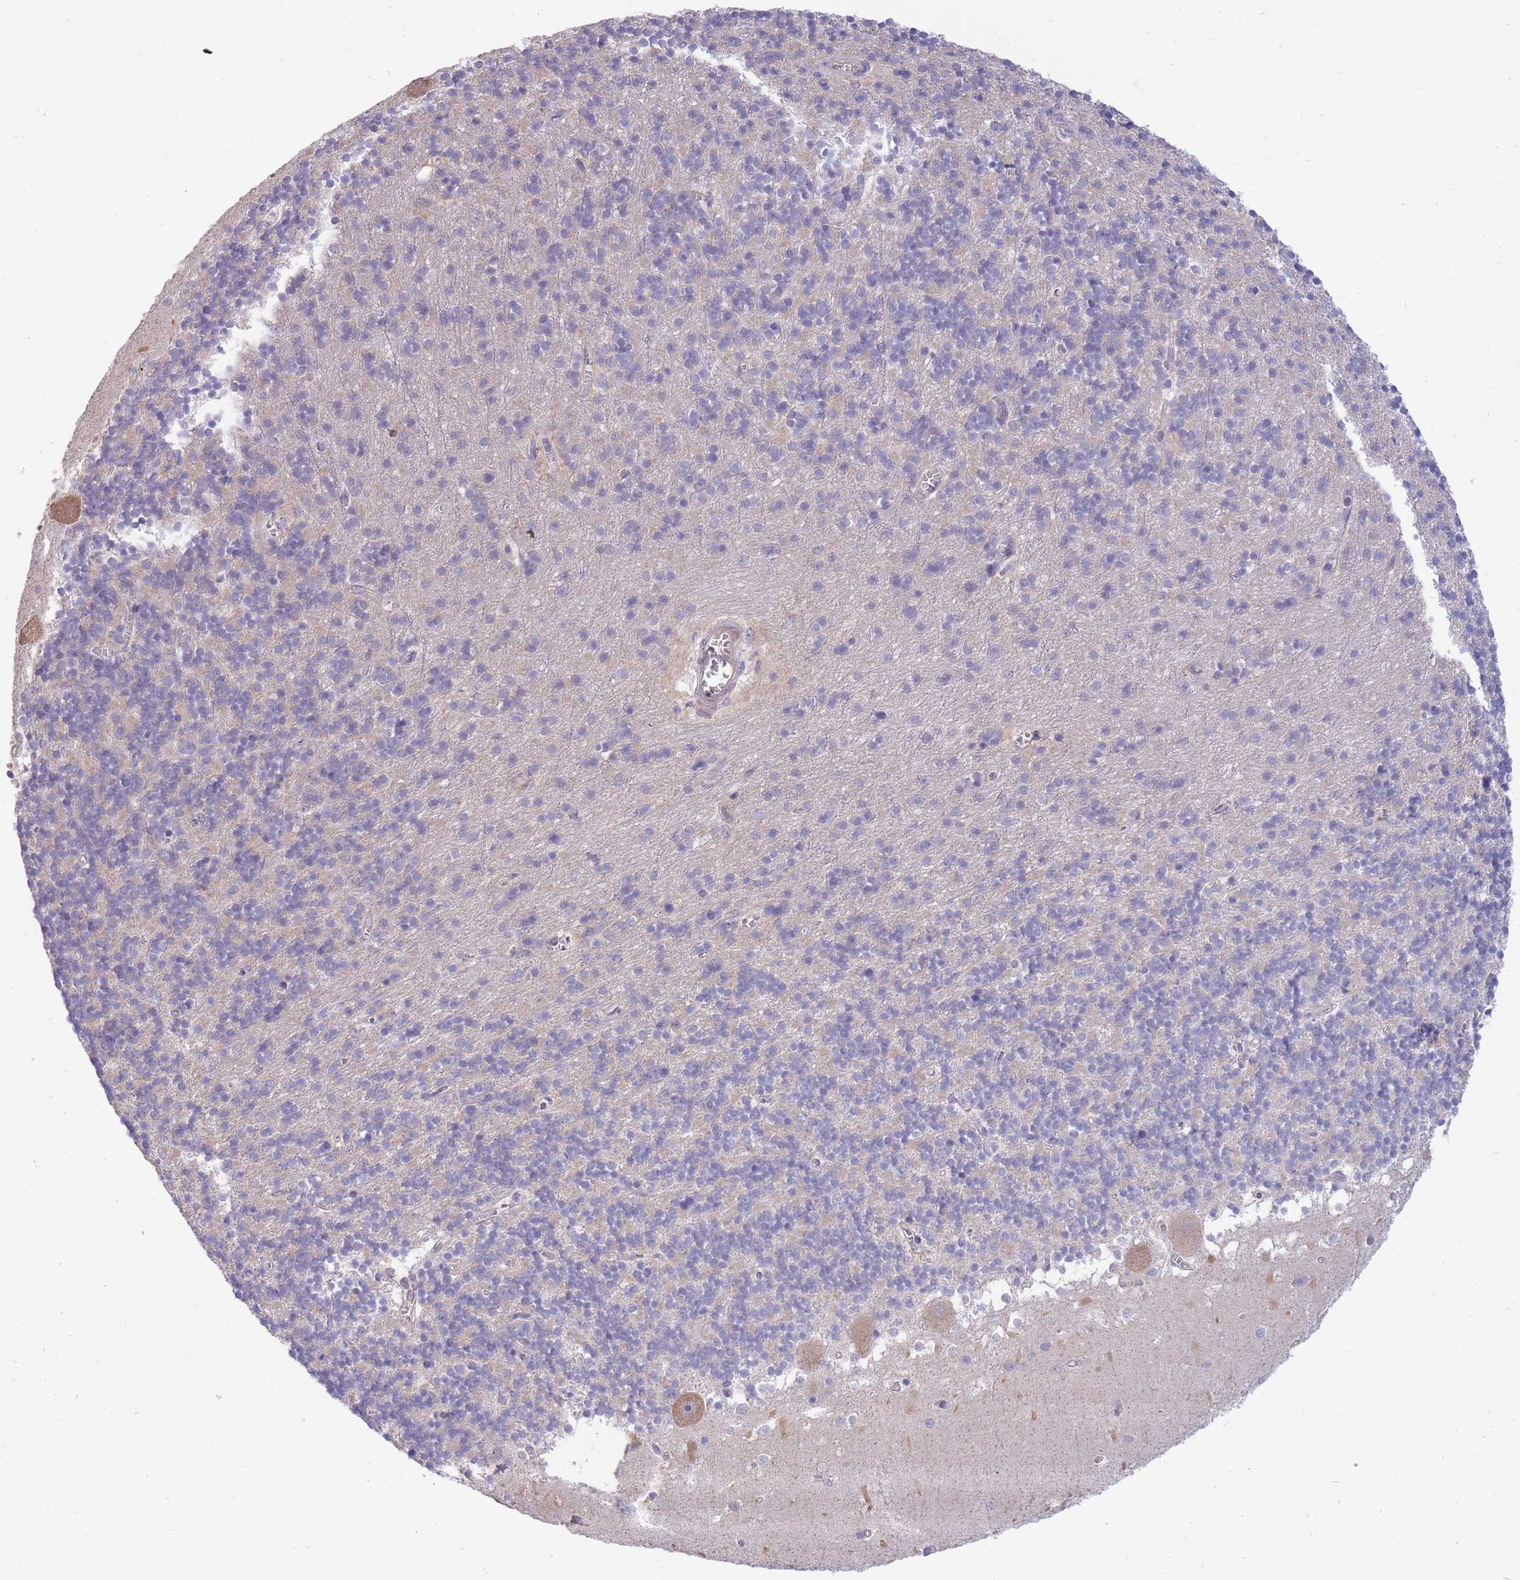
{"staining": {"intensity": "negative", "quantity": "none", "location": "none"}, "tissue": "cerebellum", "cell_type": "Cells in granular layer", "image_type": "normal", "snomed": [{"axis": "morphology", "description": "Normal tissue, NOS"}, {"axis": "topography", "description": "Cerebellum"}], "caption": "This is a histopathology image of immunohistochemistry staining of unremarkable cerebellum, which shows no expression in cells in granular layer.", "gene": "SMC6", "patient": {"sex": "male", "age": 54}}